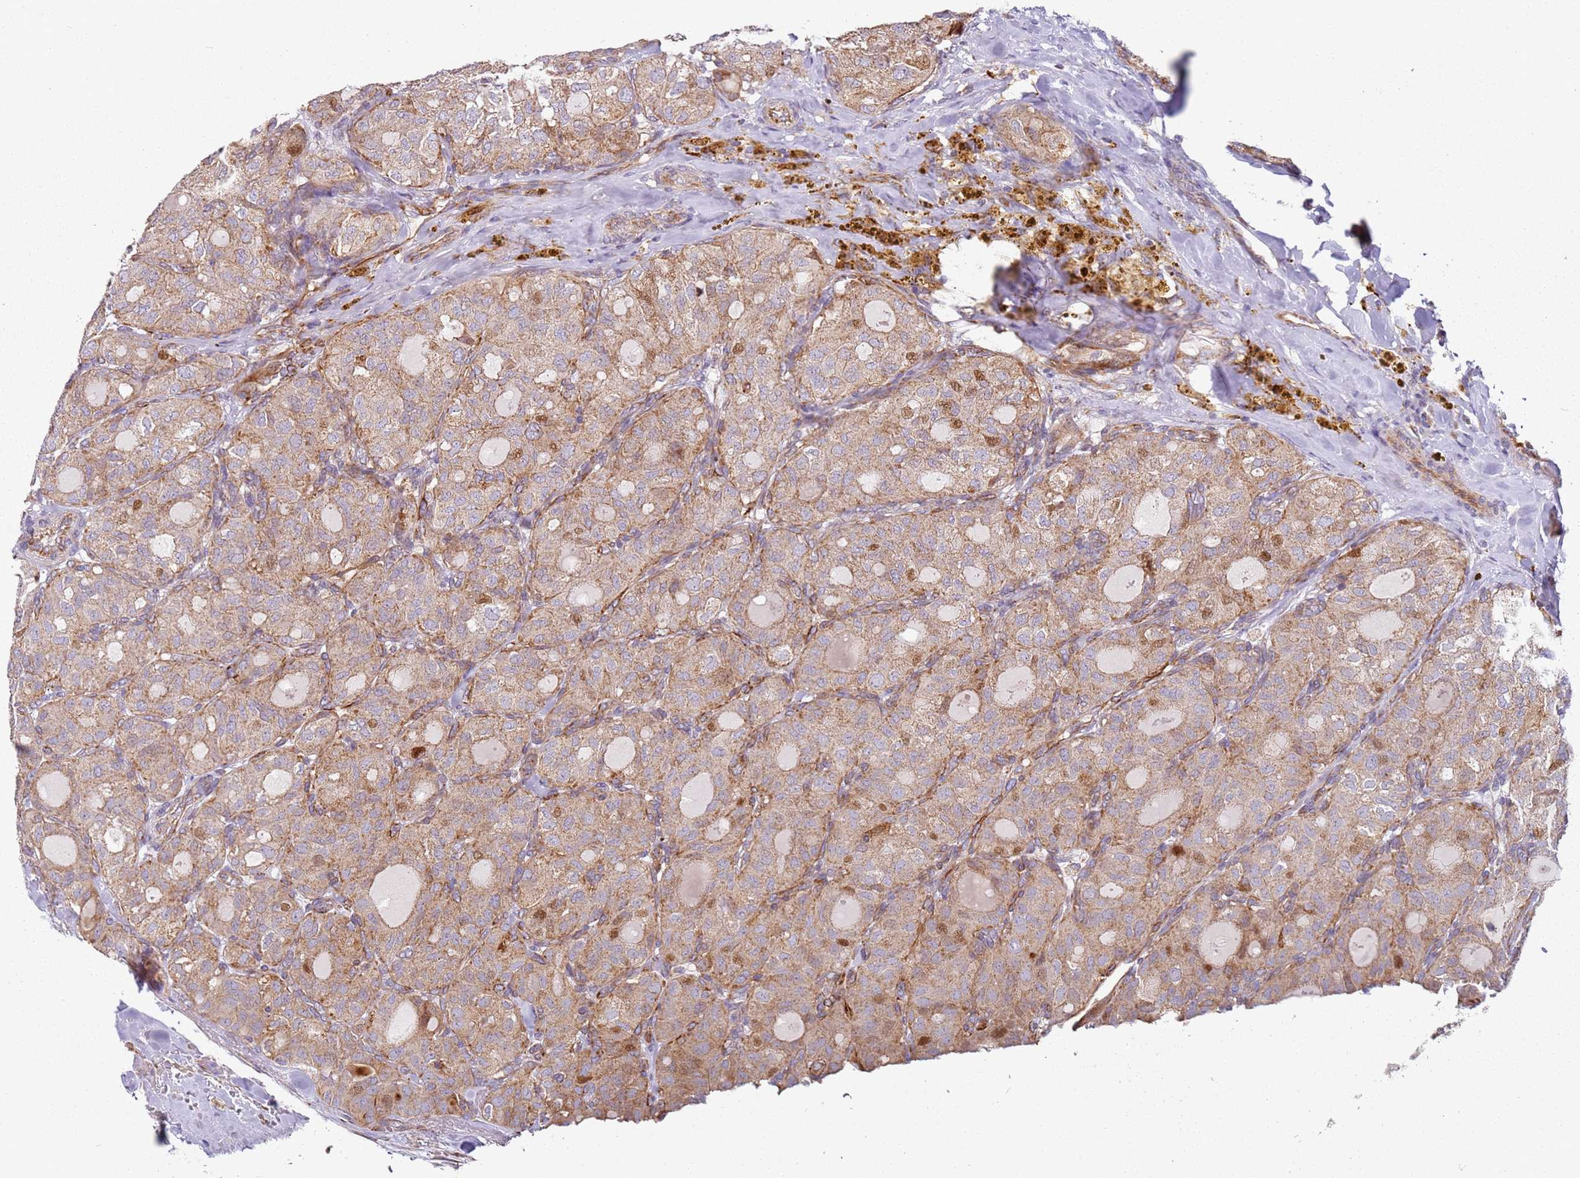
{"staining": {"intensity": "moderate", "quantity": ">75%", "location": "cytoplasmic/membranous"}, "tissue": "thyroid cancer", "cell_type": "Tumor cells", "image_type": "cancer", "snomed": [{"axis": "morphology", "description": "Follicular adenoma carcinoma, NOS"}, {"axis": "topography", "description": "Thyroid gland"}], "caption": "Immunohistochemistry (IHC) (DAB) staining of human thyroid cancer (follicular adenoma carcinoma) demonstrates moderate cytoplasmic/membranous protein expression in about >75% of tumor cells.", "gene": "ALS2", "patient": {"sex": "male", "age": 75}}